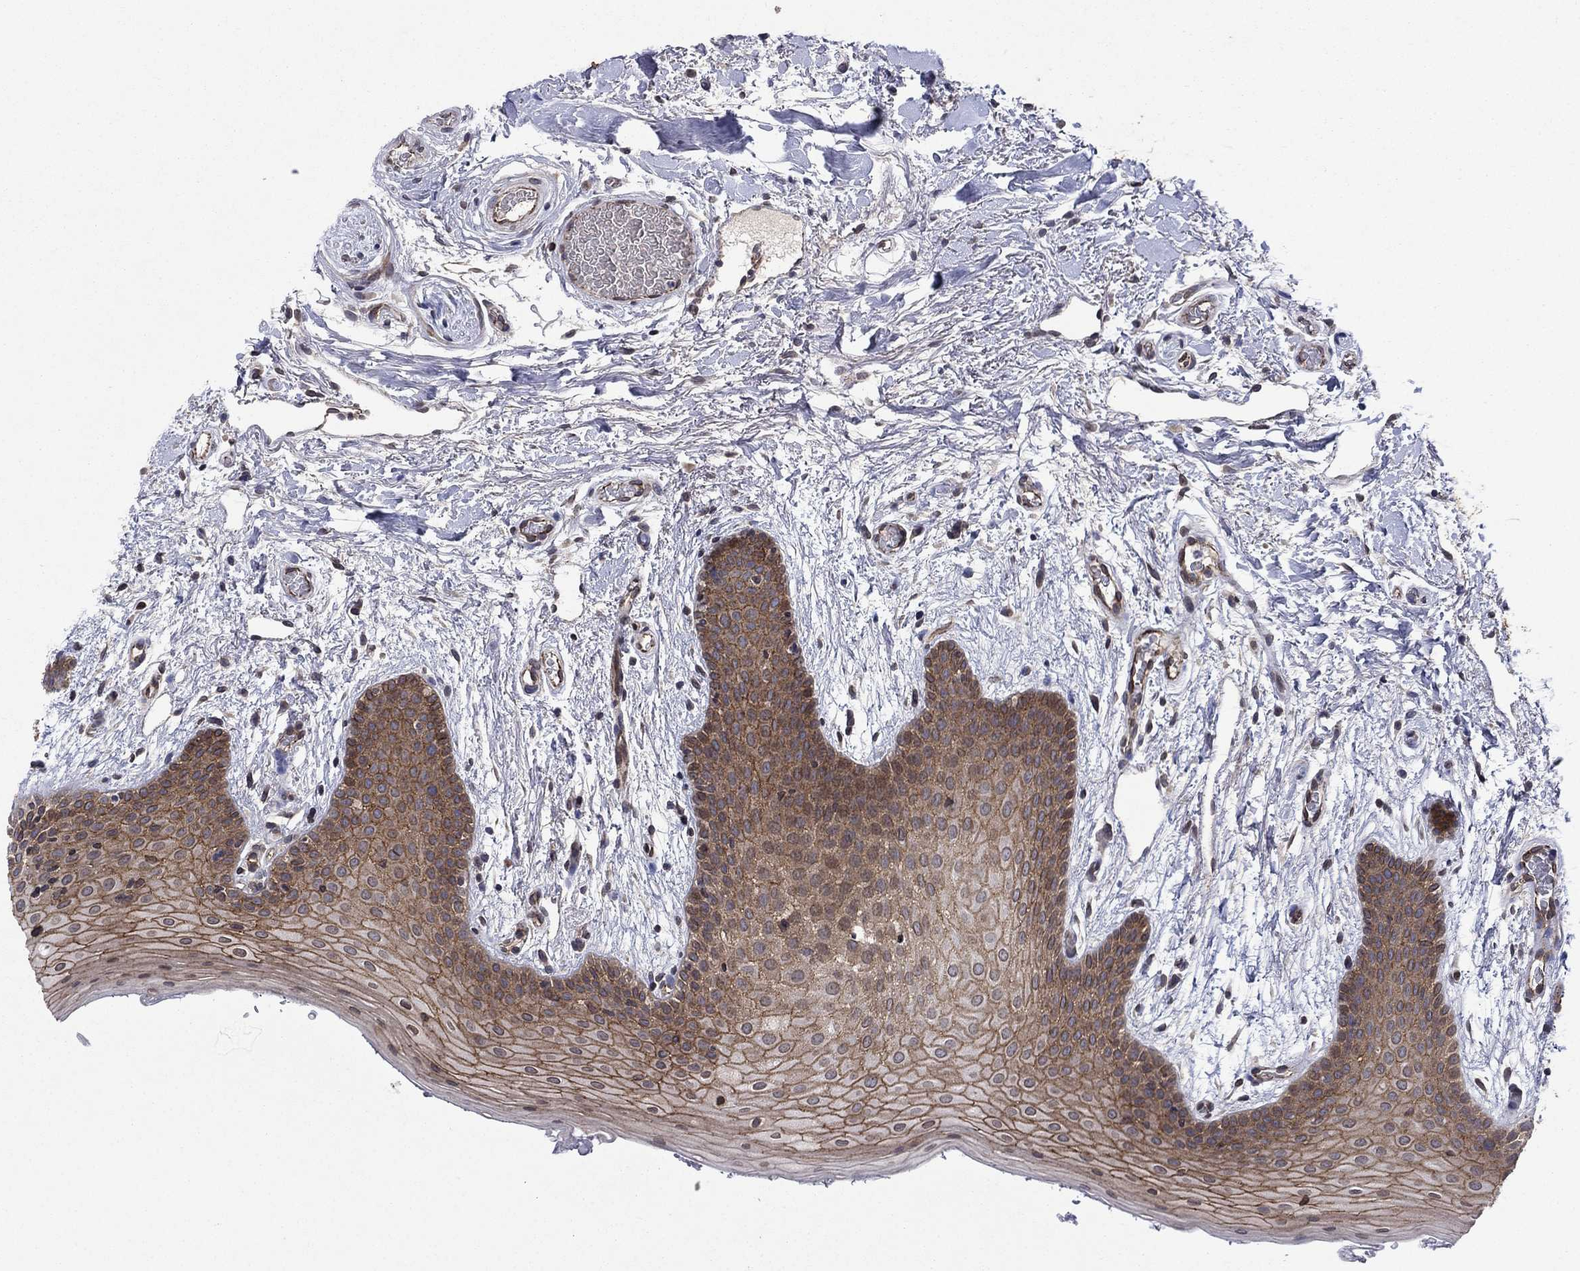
{"staining": {"intensity": "moderate", "quantity": ">75%", "location": "cytoplasmic/membranous"}, "tissue": "oral mucosa", "cell_type": "Squamous epithelial cells", "image_type": "normal", "snomed": [{"axis": "morphology", "description": "Normal tissue, NOS"}, {"axis": "topography", "description": "Oral tissue"}, {"axis": "topography", "description": "Tounge, NOS"}], "caption": "High-magnification brightfield microscopy of normal oral mucosa stained with DAB (brown) and counterstained with hematoxylin (blue). squamous epithelial cells exhibit moderate cytoplasmic/membranous positivity is appreciated in about>75% of cells.", "gene": "EMC9", "patient": {"sex": "female", "age": 86}}